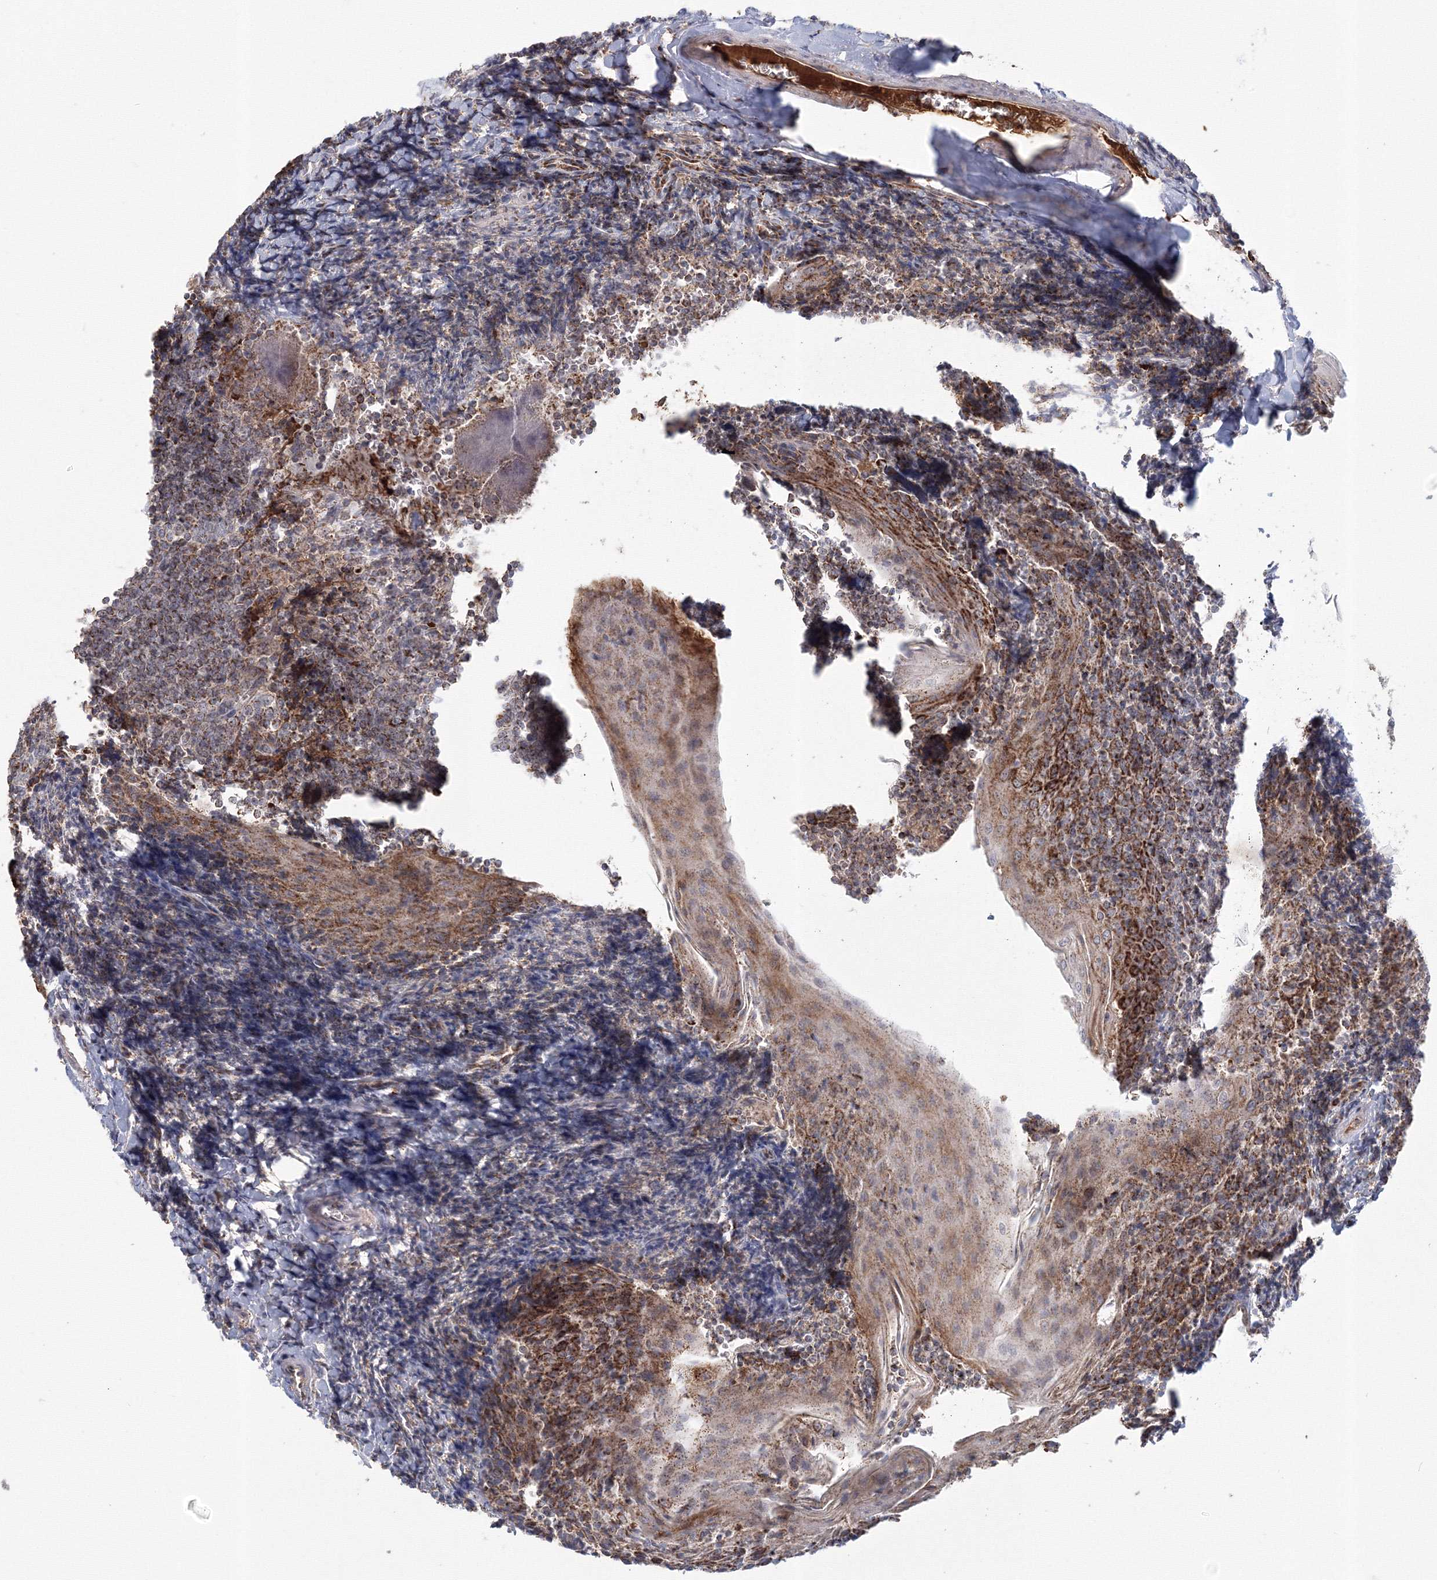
{"staining": {"intensity": "strong", "quantity": ">75%", "location": "cytoplasmic/membranous"}, "tissue": "tonsil", "cell_type": "Germinal center cells", "image_type": "normal", "snomed": [{"axis": "morphology", "description": "Normal tissue, NOS"}, {"axis": "topography", "description": "Tonsil"}], "caption": "Immunohistochemical staining of unremarkable human tonsil displays >75% levels of strong cytoplasmic/membranous protein positivity in about >75% of germinal center cells.", "gene": "GRPEL1", "patient": {"sex": "male", "age": 27}}